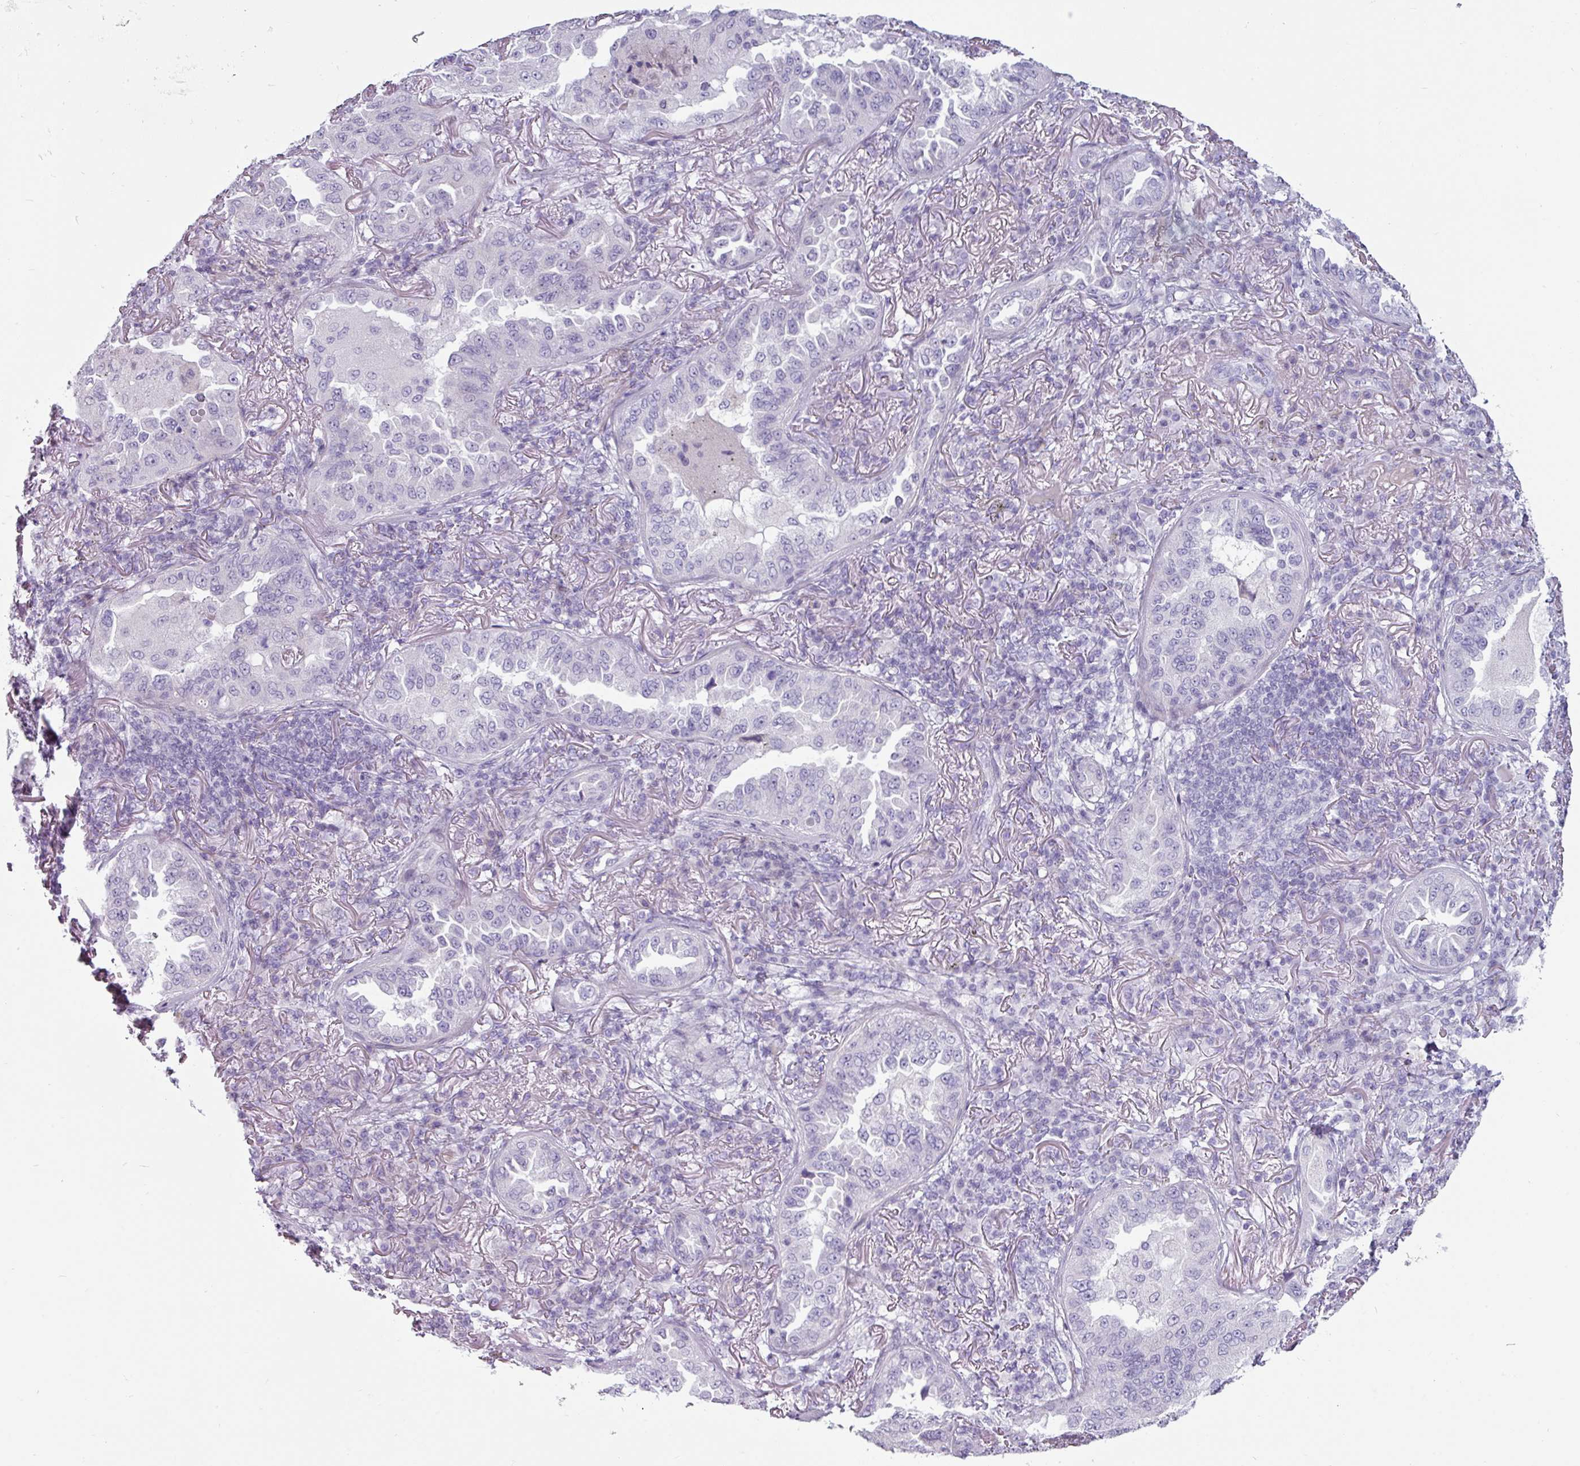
{"staining": {"intensity": "negative", "quantity": "none", "location": "none"}, "tissue": "lung cancer", "cell_type": "Tumor cells", "image_type": "cancer", "snomed": [{"axis": "morphology", "description": "Adenocarcinoma, NOS"}, {"axis": "topography", "description": "Lung"}], "caption": "Tumor cells show no significant protein staining in adenocarcinoma (lung).", "gene": "CLCA1", "patient": {"sex": "female", "age": 69}}